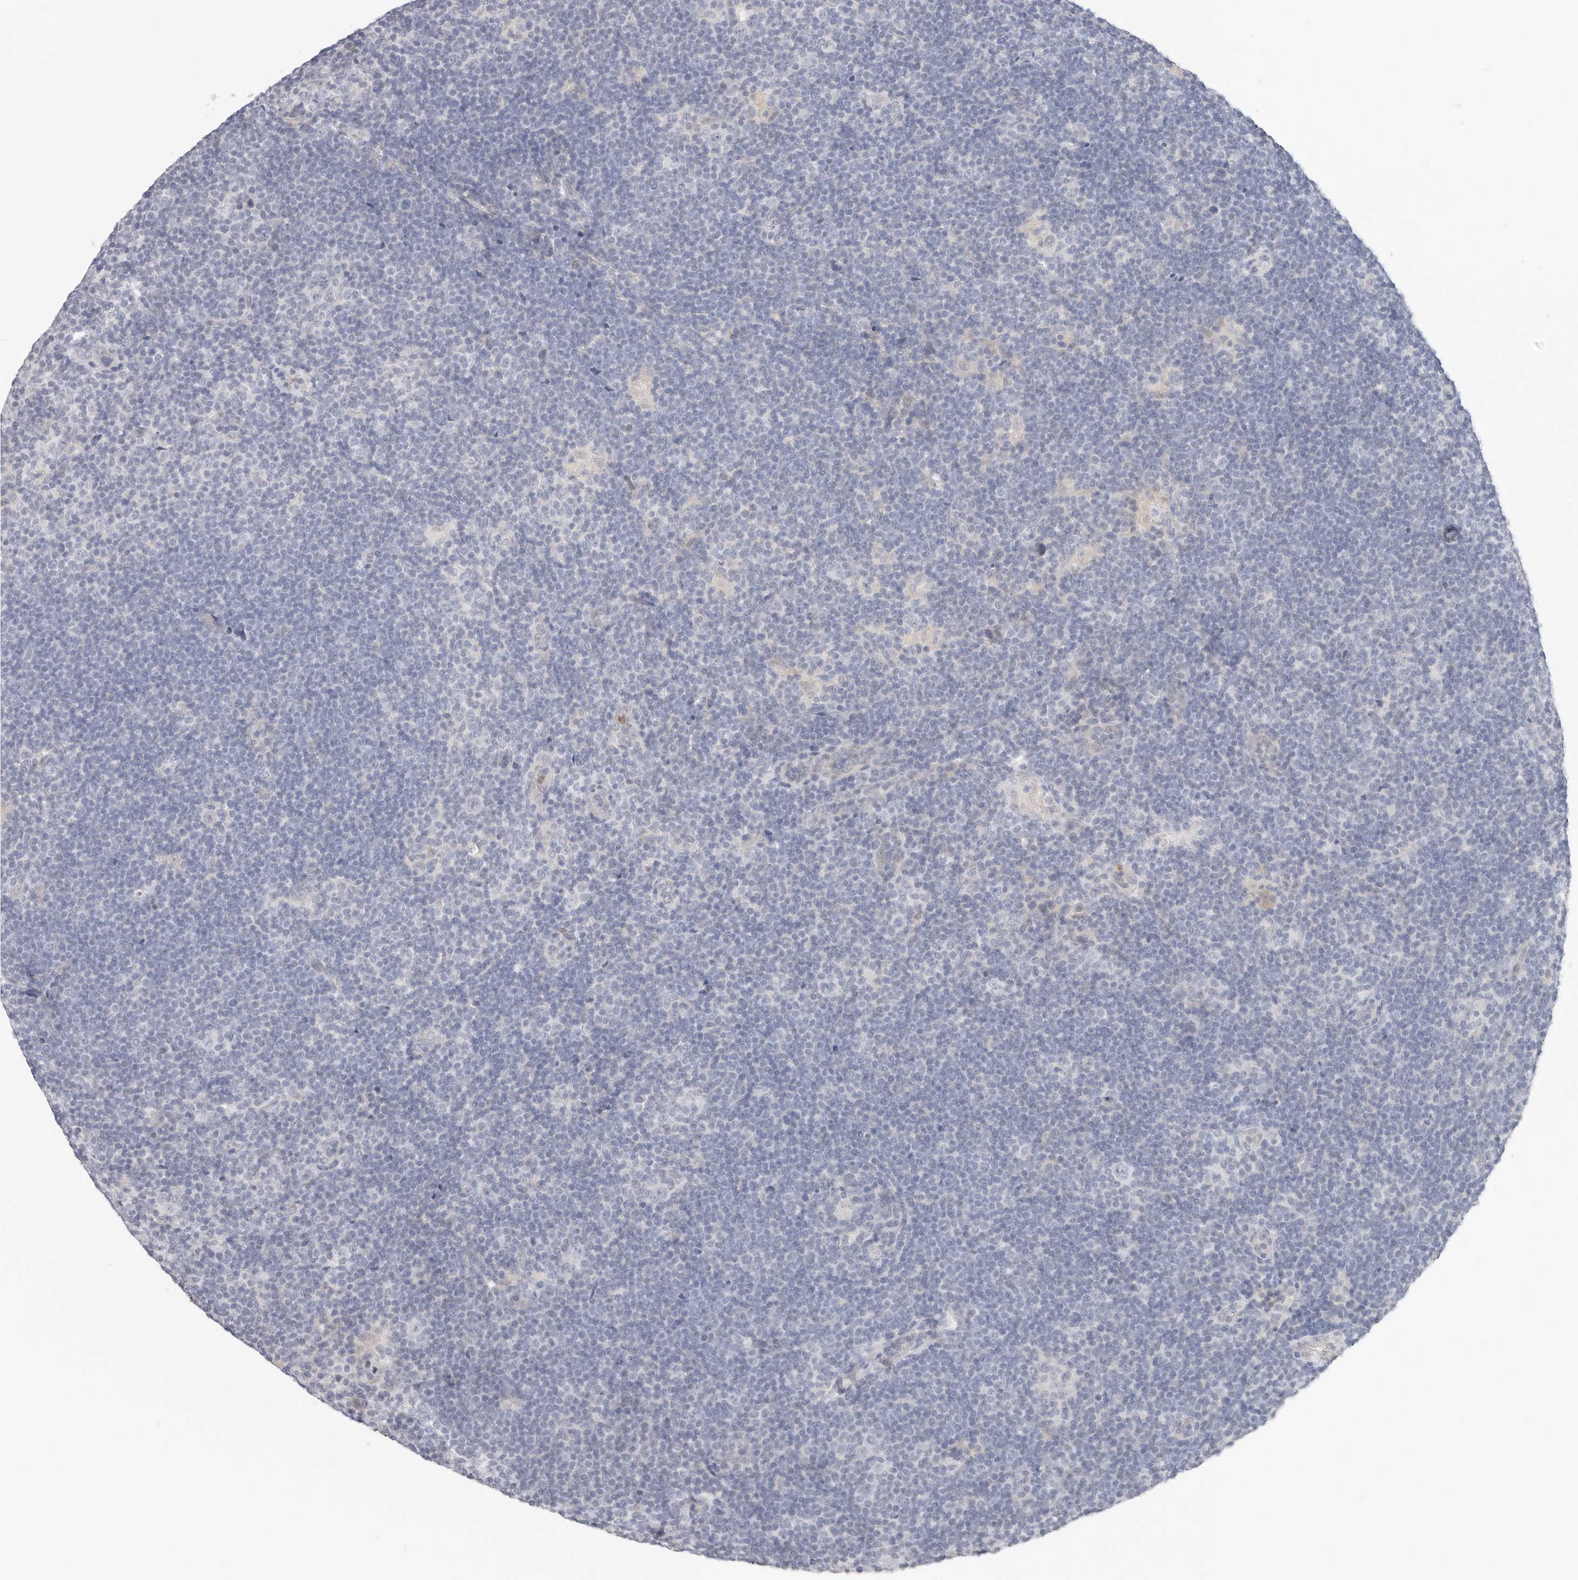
{"staining": {"intensity": "negative", "quantity": "none", "location": "none"}, "tissue": "lymphoma", "cell_type": "Tumor cells", "image_type": "cancer", "snomed": [{"axis": "morphology", "description": "Hodgkin's disease, NOS"}, {"axis": "topography", "description": "Lymph node"}], "caption": "Tumor cells are negative for brown protein staining in lymphoma.", "gene": "ASCL1", "patient": {"sex": "female", "age": 57}}